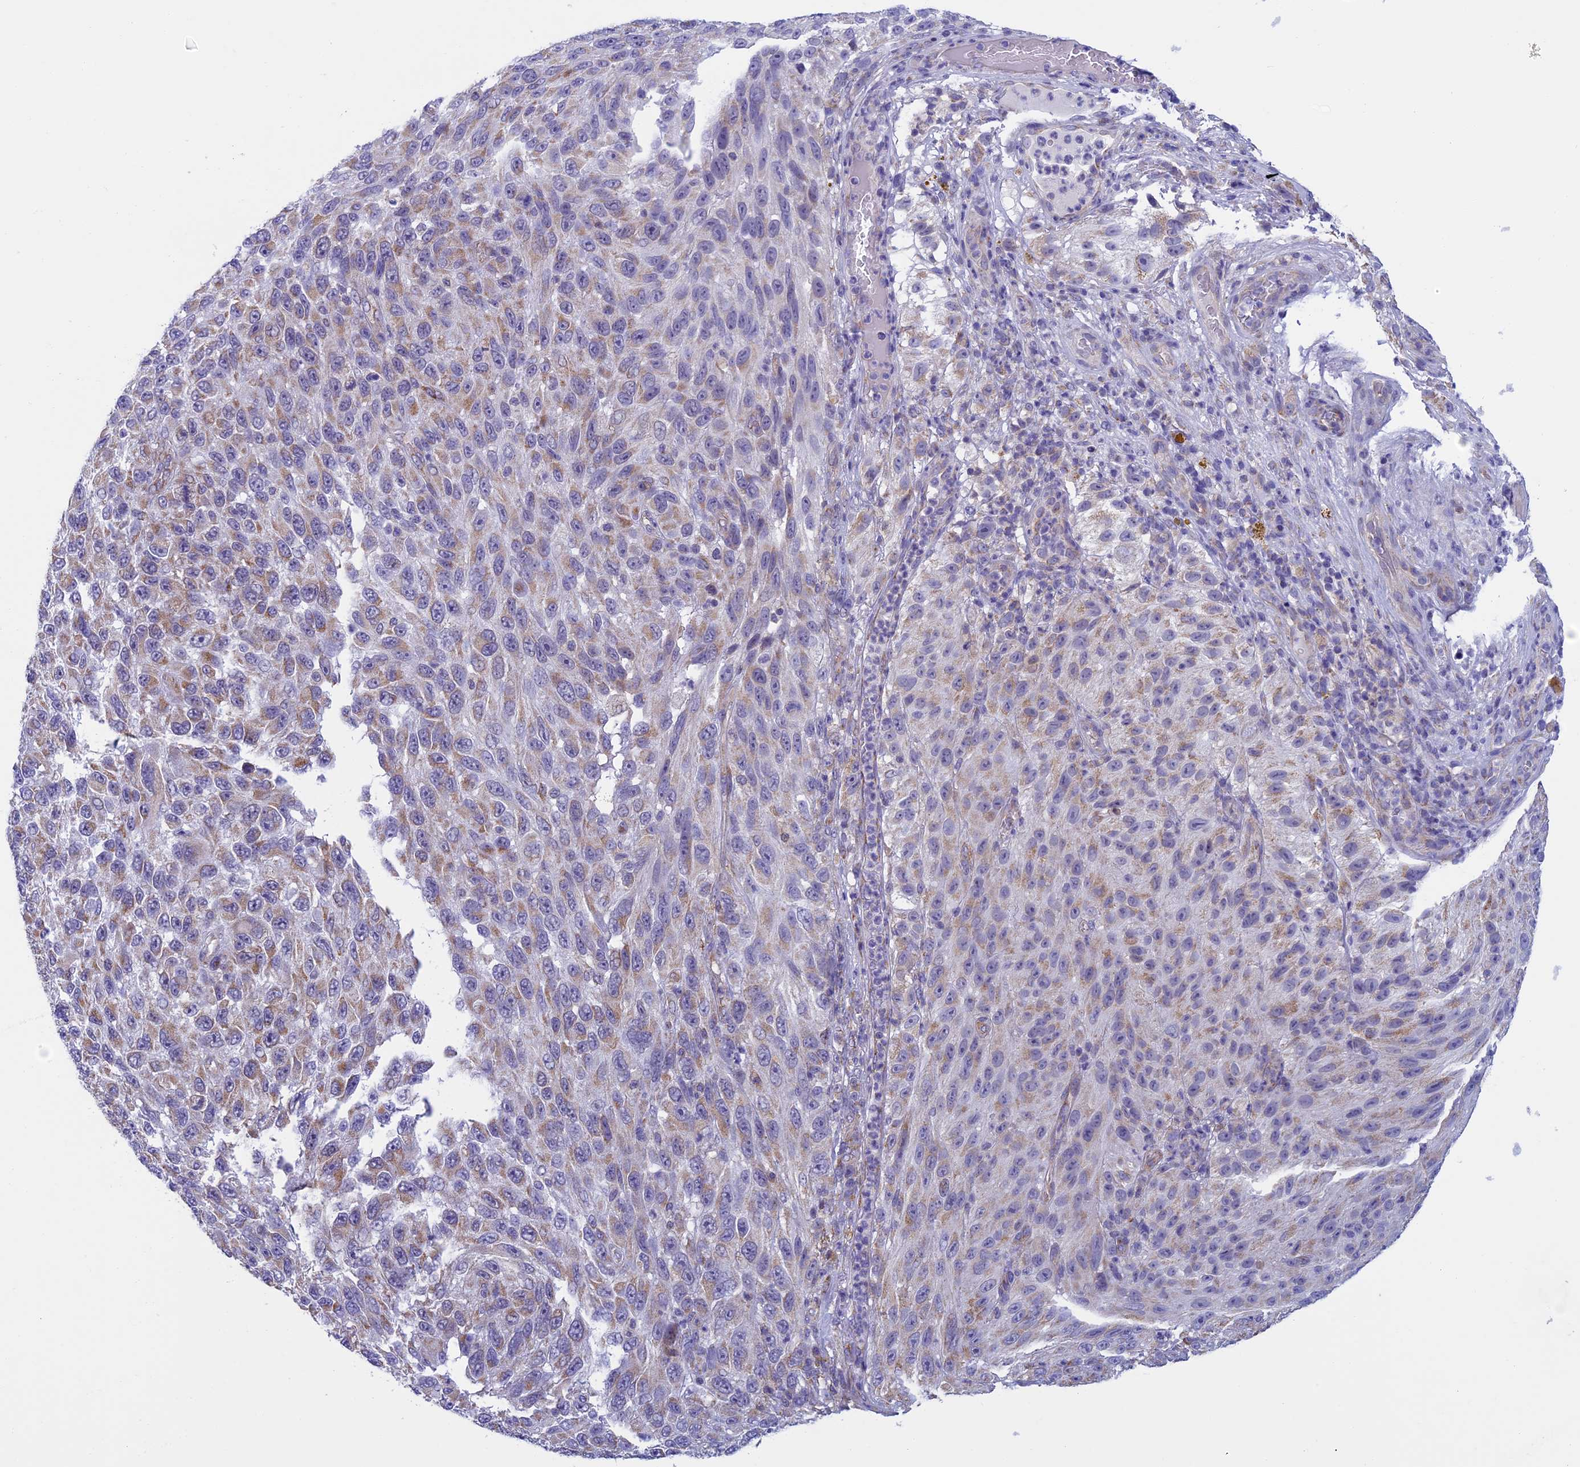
{"staining": {"intensity": "weak", "quantity": "<25%", "location": "cytoplasmic/membranous"}, "tissue": "melanoma", "cell_type": "Tumor cells", "image_type": "cancer", "snomed": [{"axis": "morphology", "description": "Malignant melanoma, NOS"}, {"axis": "topography", "description": "Skin"}], "caption": "A histopathology image of malignant melanoma stained for a protein reveals no brown staining in tumor cells.", "gene": "MFSD12", "patient": {"sex": "female", "age": 96}}